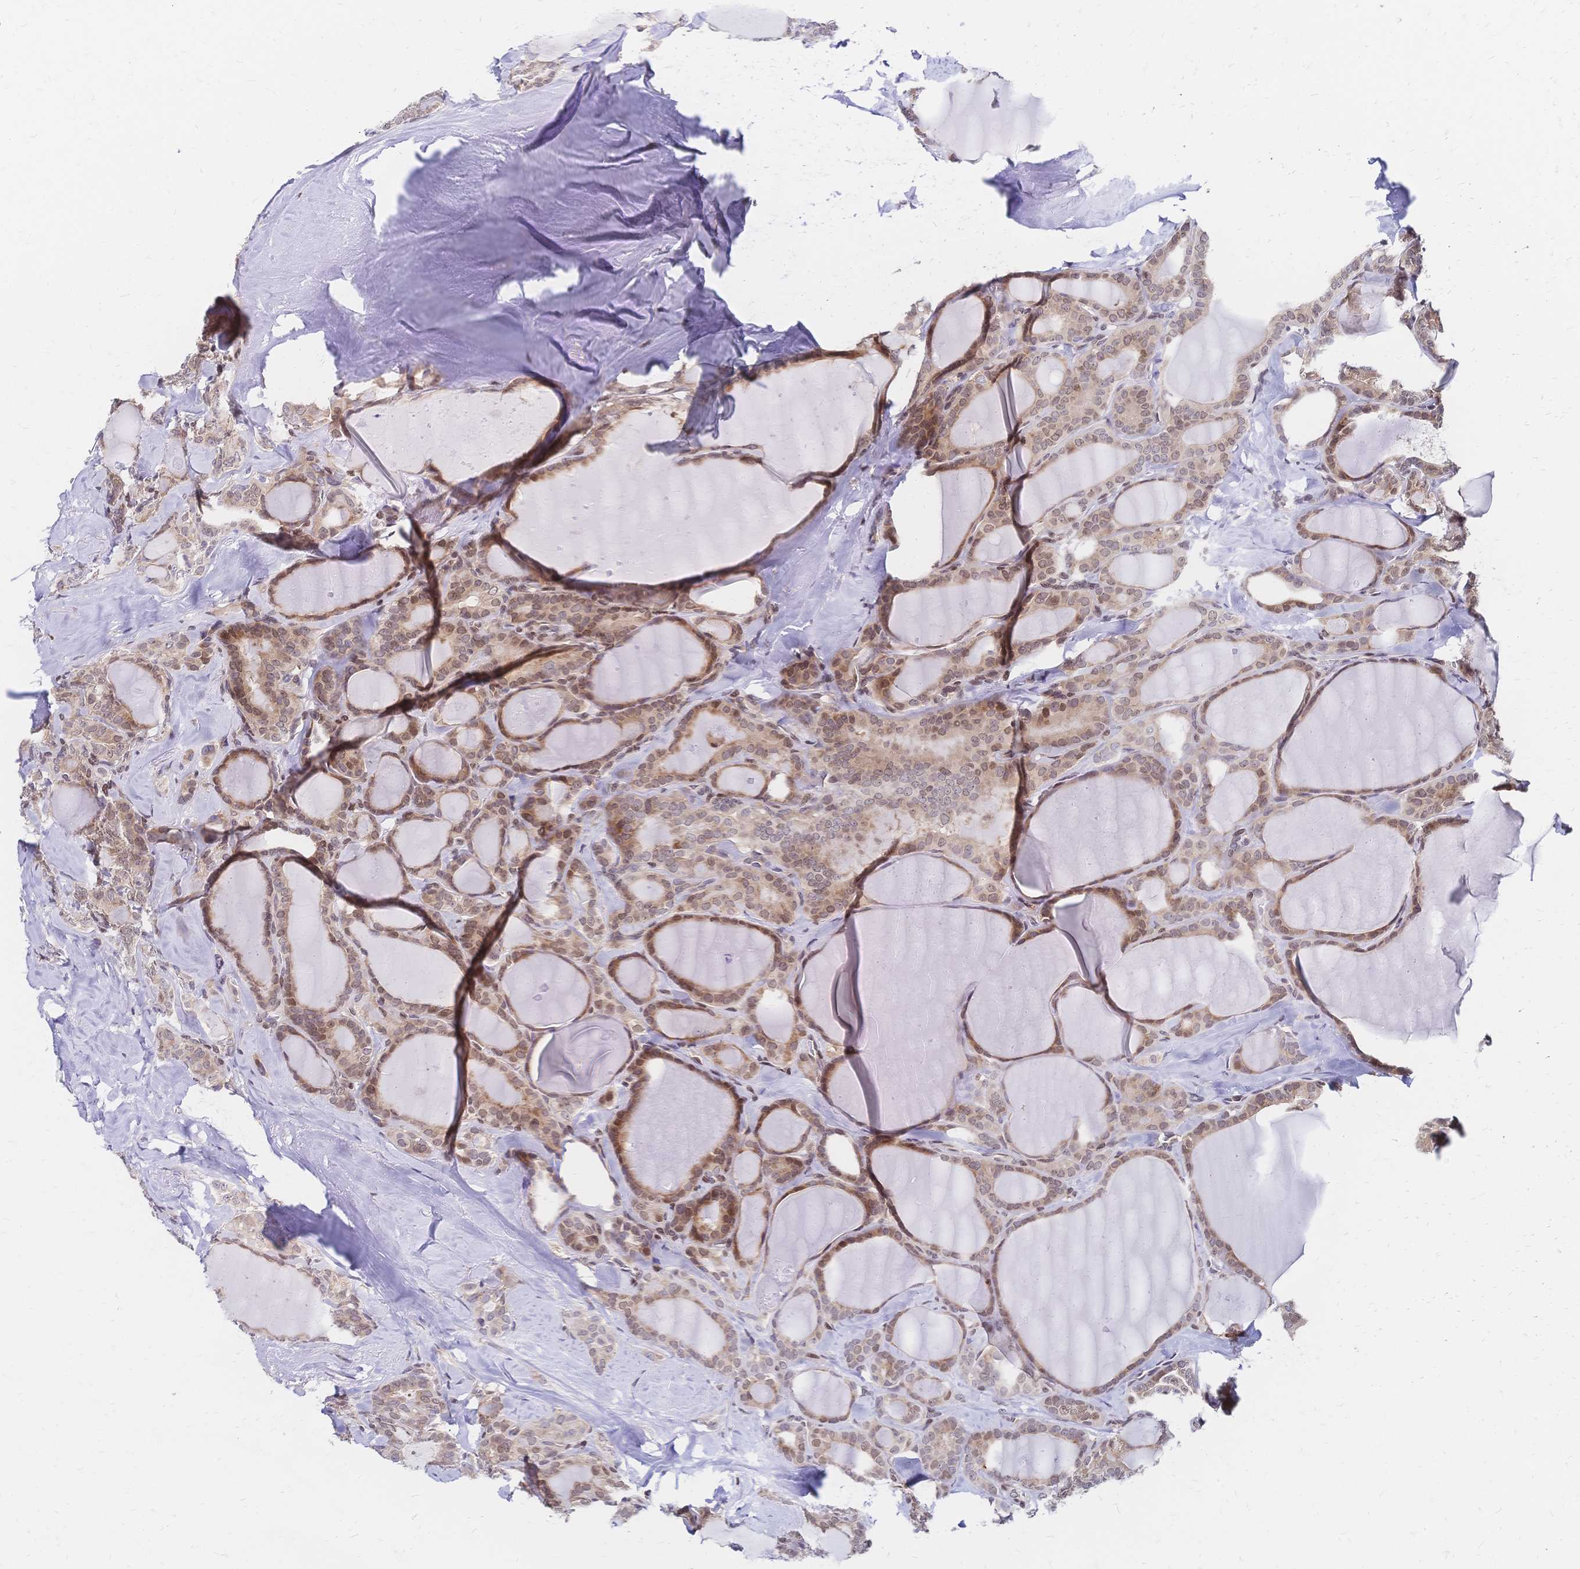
{"staining": {"intensity": "weak", "quantity": ">75%", "location": "cytoplasmic/membranous"}, "tissue": "thyroid cancer", "cell_type": "Tumor cells", "image_type": "cancer", "snomed": [{"axis": "morphology", "description": "Papillary adenocarcinoma, NOS"}, {"axis": "topography", "description": "Thyroid gland"}], "caption": "Immunohistochemistry (DAB (3,3'-diaminobenzidine)) staining of papillary adenocarcinoma (thyroid) reveals weak cytoplasmic/membranous protein expression in about >75% of tumor cells. Using DAB (3,3'-diaminobenzidine) (brown) and hematoxylin (blue) stains, captured at high magnification using brightfield microscopy.", "gene": "CBX7", "patient": {"sex": "male", "age": 30}}